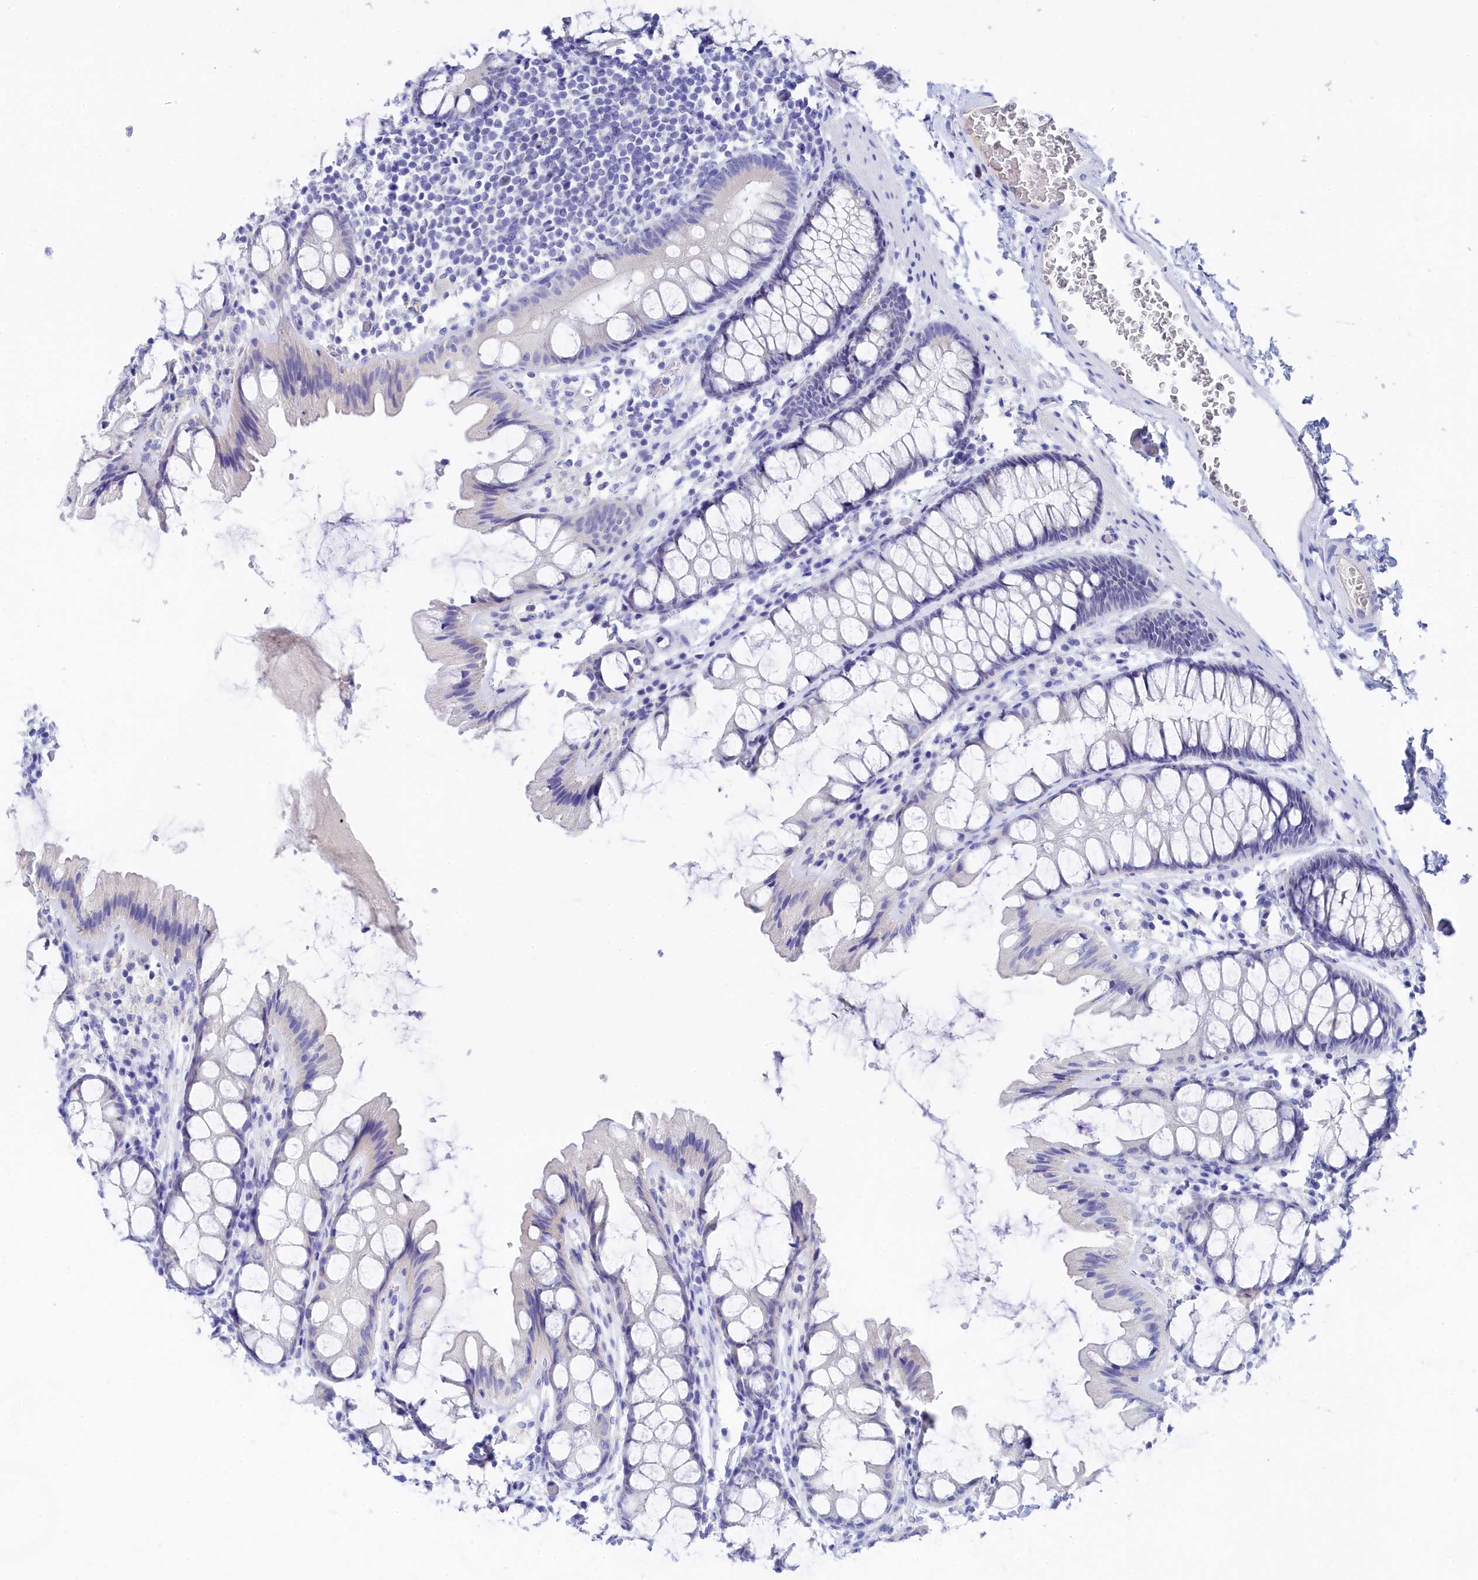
{"staining": {"intensity": "negative", "quantity": "none", "location": "none"}, "tissue": "colon", "cell_type": "Endothelial cells", "image_type": "normal", "snomed": [{"axis": "morphology", "description": "Normal tissue, NOS"}, {"axis": "topography", "description": "Colon"}], "caption": "Colon stained for a protein using immunohistochemistry (IHC) exhibits no expression endothelial cells.", "gene": "TRIM10", "patient": {"sex": "male", "age": 47}}